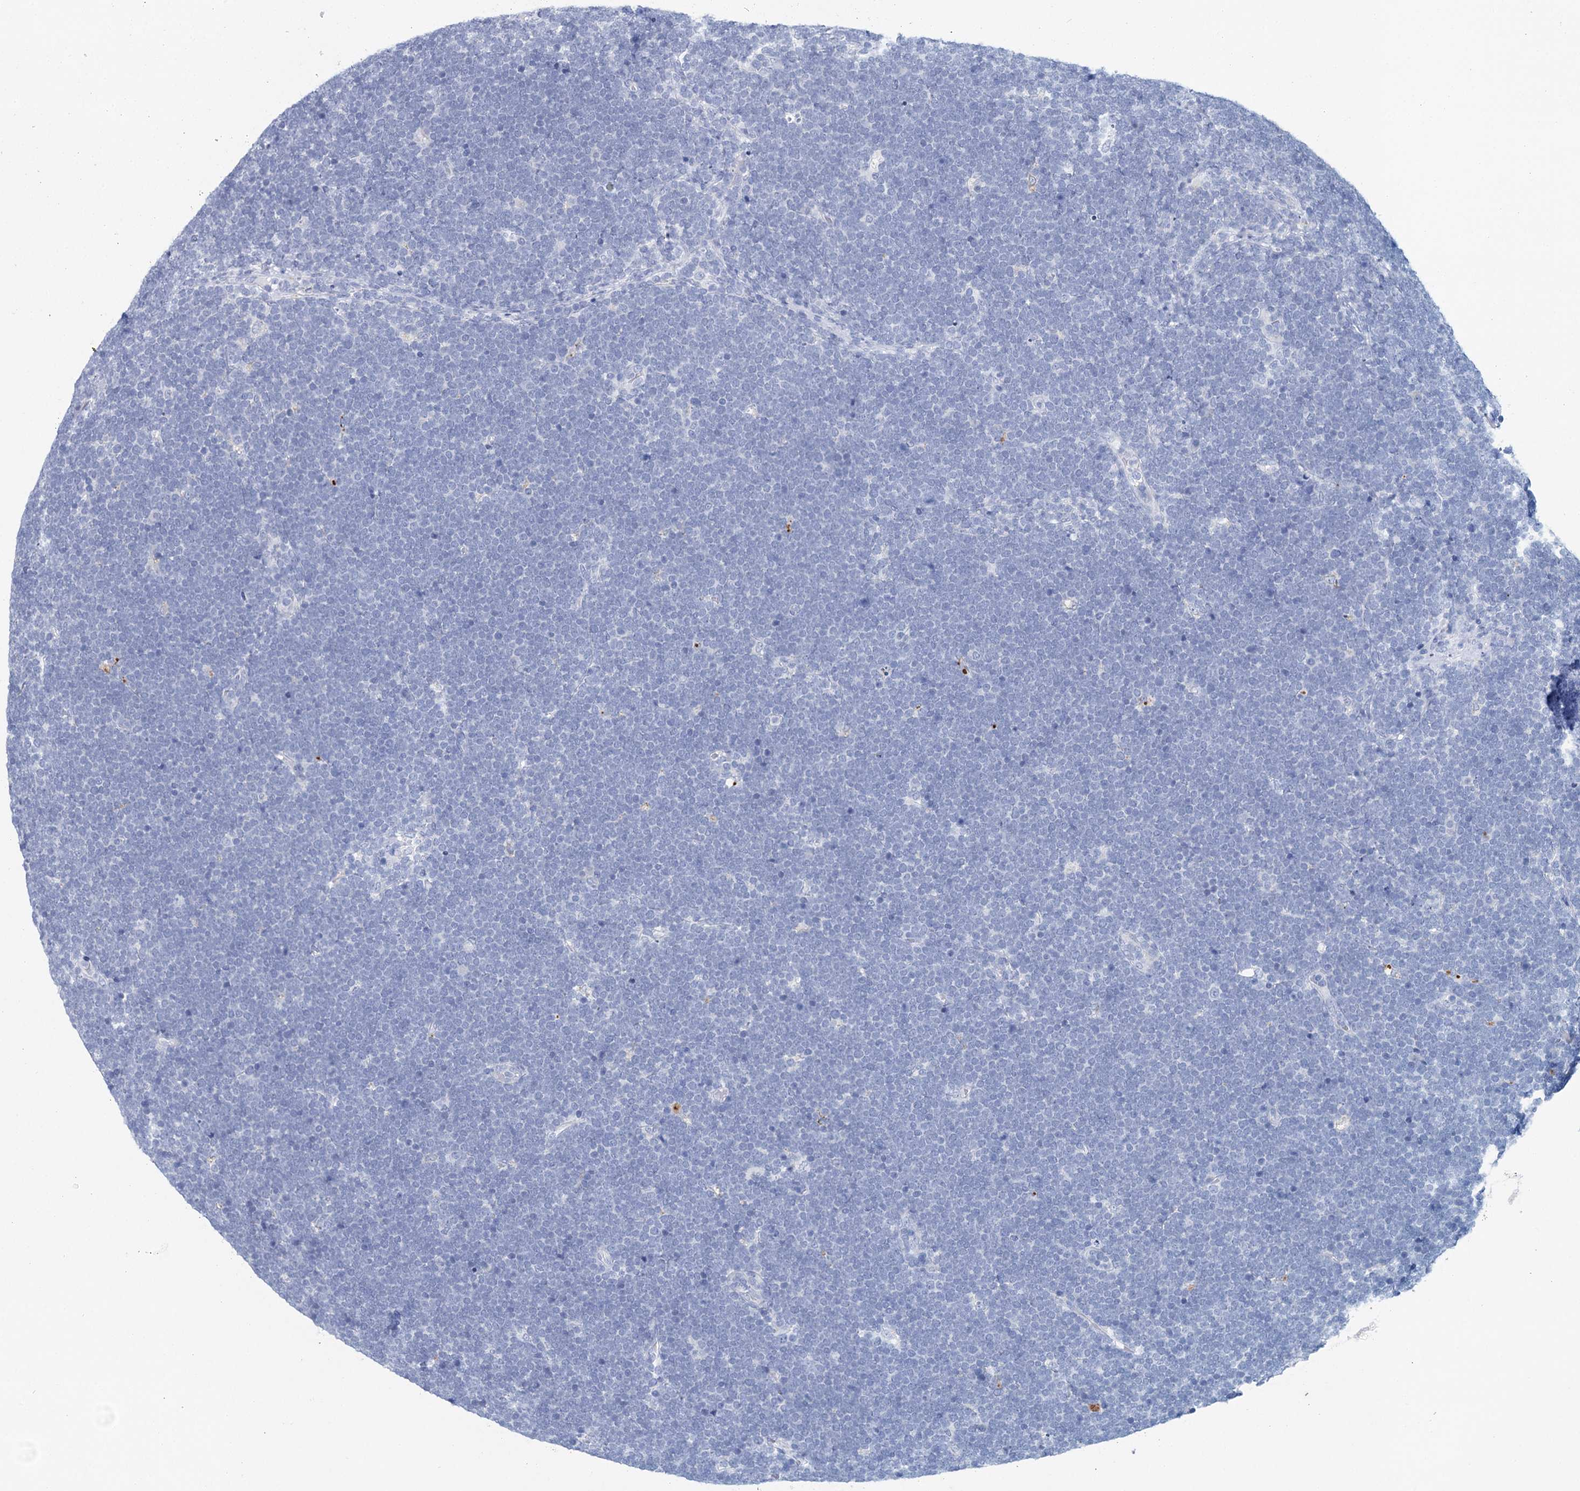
{"staining": {"intensity": "negative", "quantity": "none", "location": "none"}, "tissue": "lymphoma", "cell_type": "Tumor cells", "image_type": "cancer", "snomed": [{"axis": "morphology", "description": "Malignant lymphoma, non-Hodgkin's type, High grade"}, {"axis": "topography", "description": "Lymph node"}], "caption": "IHC of human lymphoma displays no expression in tumor cells. (Brightfield microscopy of DAB immunohistochemistry at high magnification).", "gene": "METTL7B", "patient": {"sex": "male", "age": 13}}